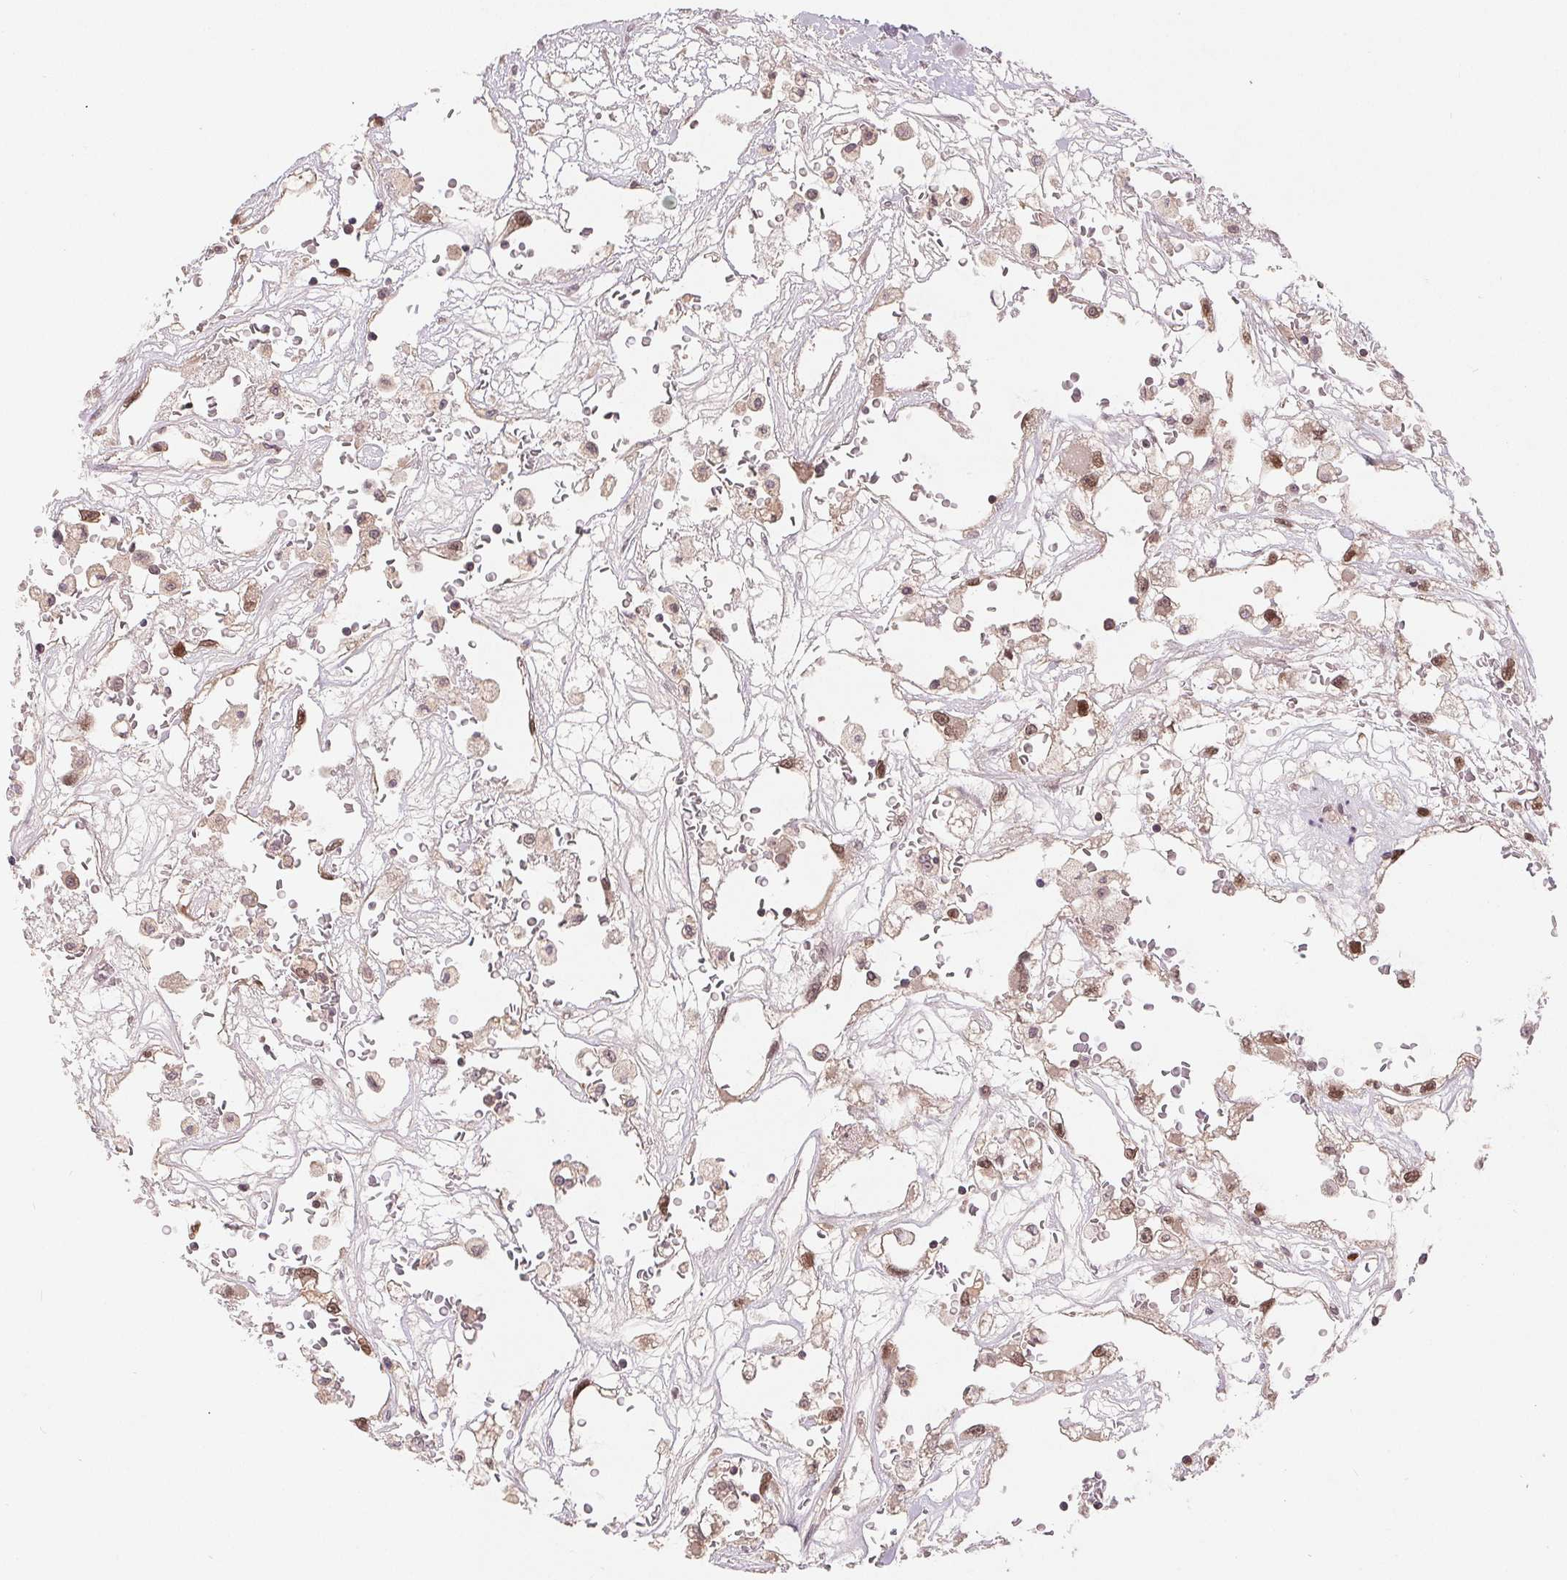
{"staining": {"intensity": "moderate", "quantity": ">75%", "location": "nuclear"}, "tissue": "renal cancer", "cell_type": "Tumor cells", "image_type": "cancer", "snomed": [{"axis": "morphology", "description": "Adenocarcinoma, NOS"}, {"axis": "topography", "description": "Kidney"}], "caption": "Adenocarcinoma (renal) tissue reveals moderate nuclear staining in approximately >75% of tumor cells, visualized by immunohistochemistry.", "gene": "HMGN3", "patient": {"sex": "male", "age": 59}}